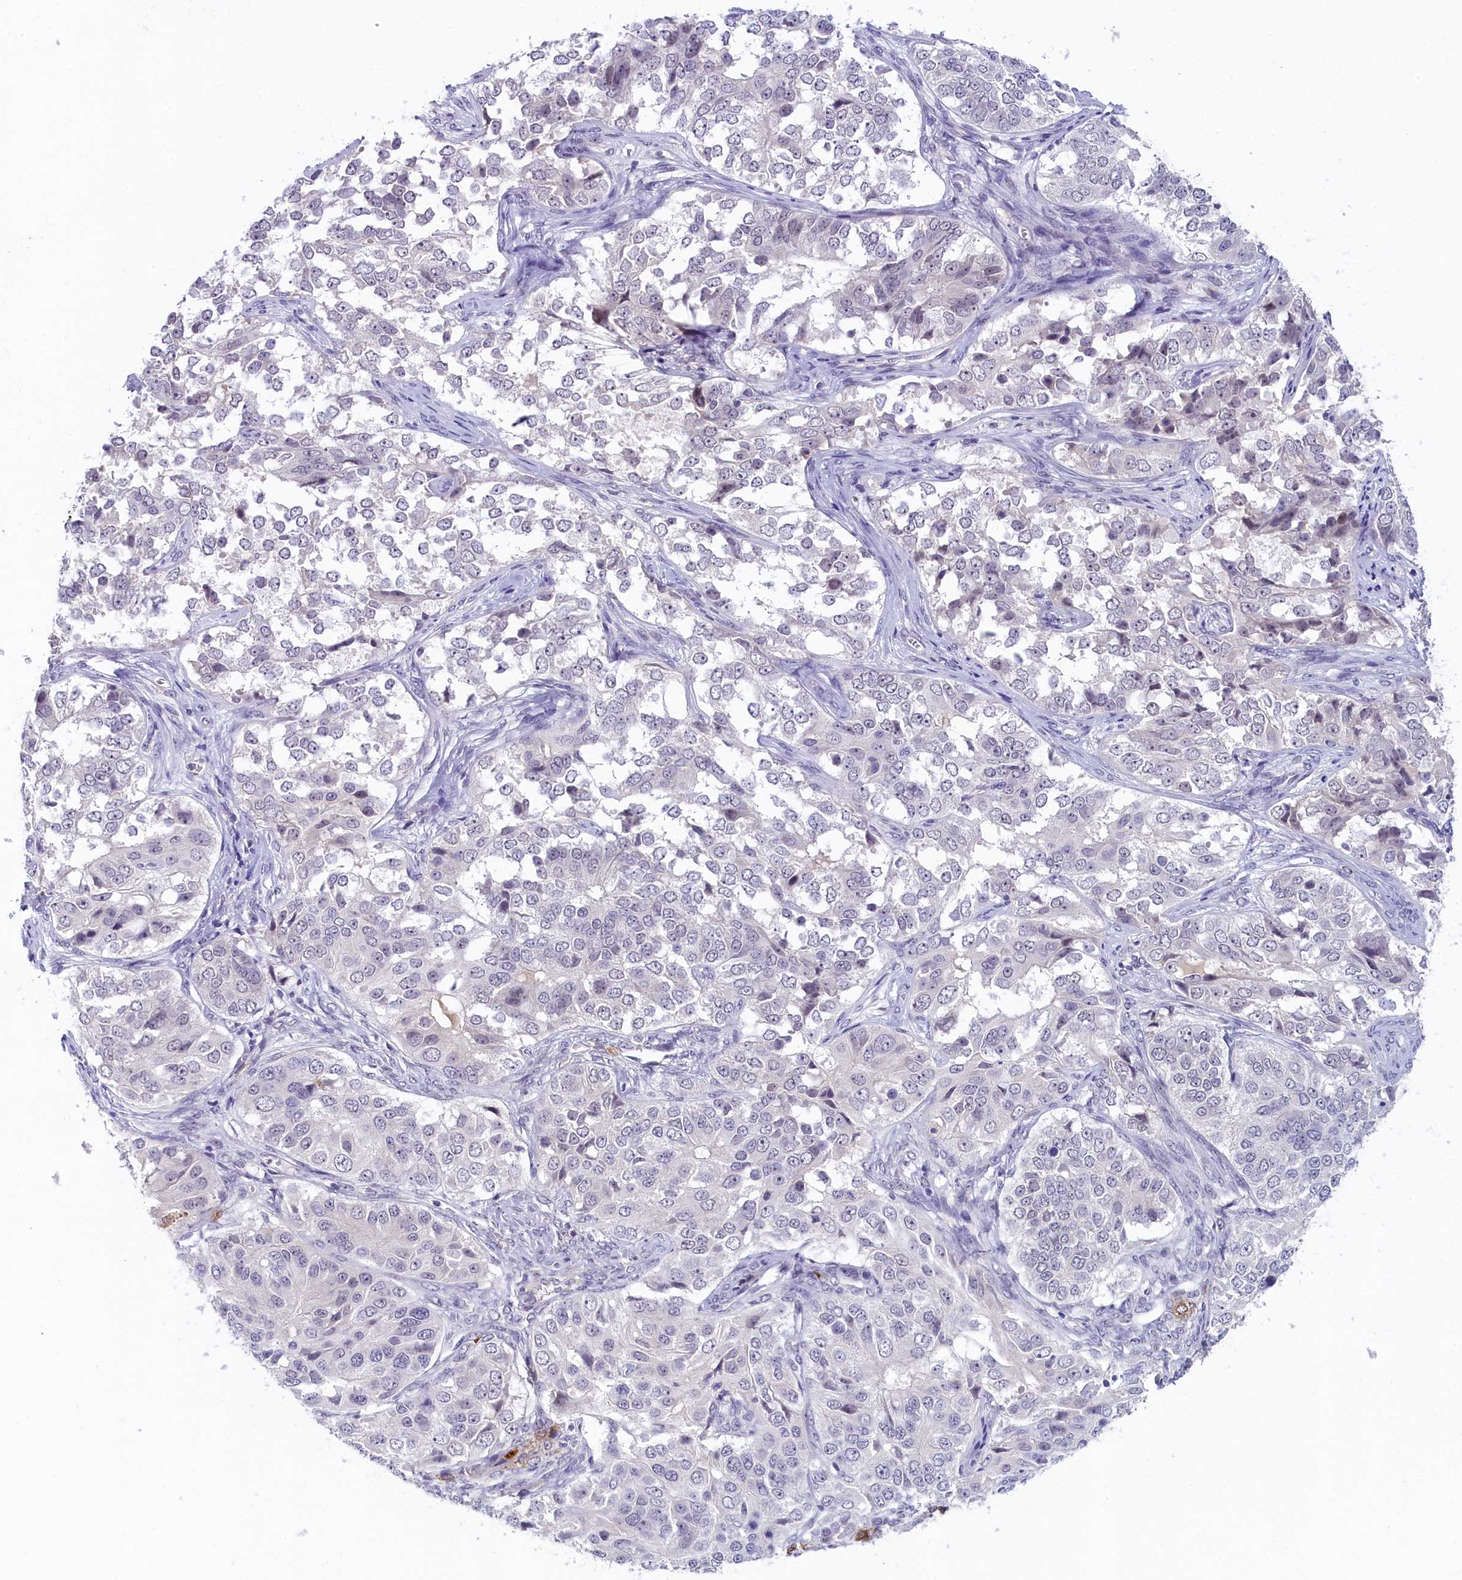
{"staining": {"intensity": "negative", "quantity": "none", "location": "none"}, "tissue": "ovarian cancer", "cell_type": "Tumor cells", "image_type": "cancer", "snomed": [{"axis": "morphology", "description": "Carcinoma, endometroid"}, {"axis": "topography", "description": "Ovary"}], "caption": "Immunohistochemistry (IHC) histopathology image of human ovarian cancer (endometroid carcinoma) stained for a protein (brown), which reveals no staining in tumor cells.", "gene": "CRAMP1", "patient": {"sex": "female", "age": 51}}